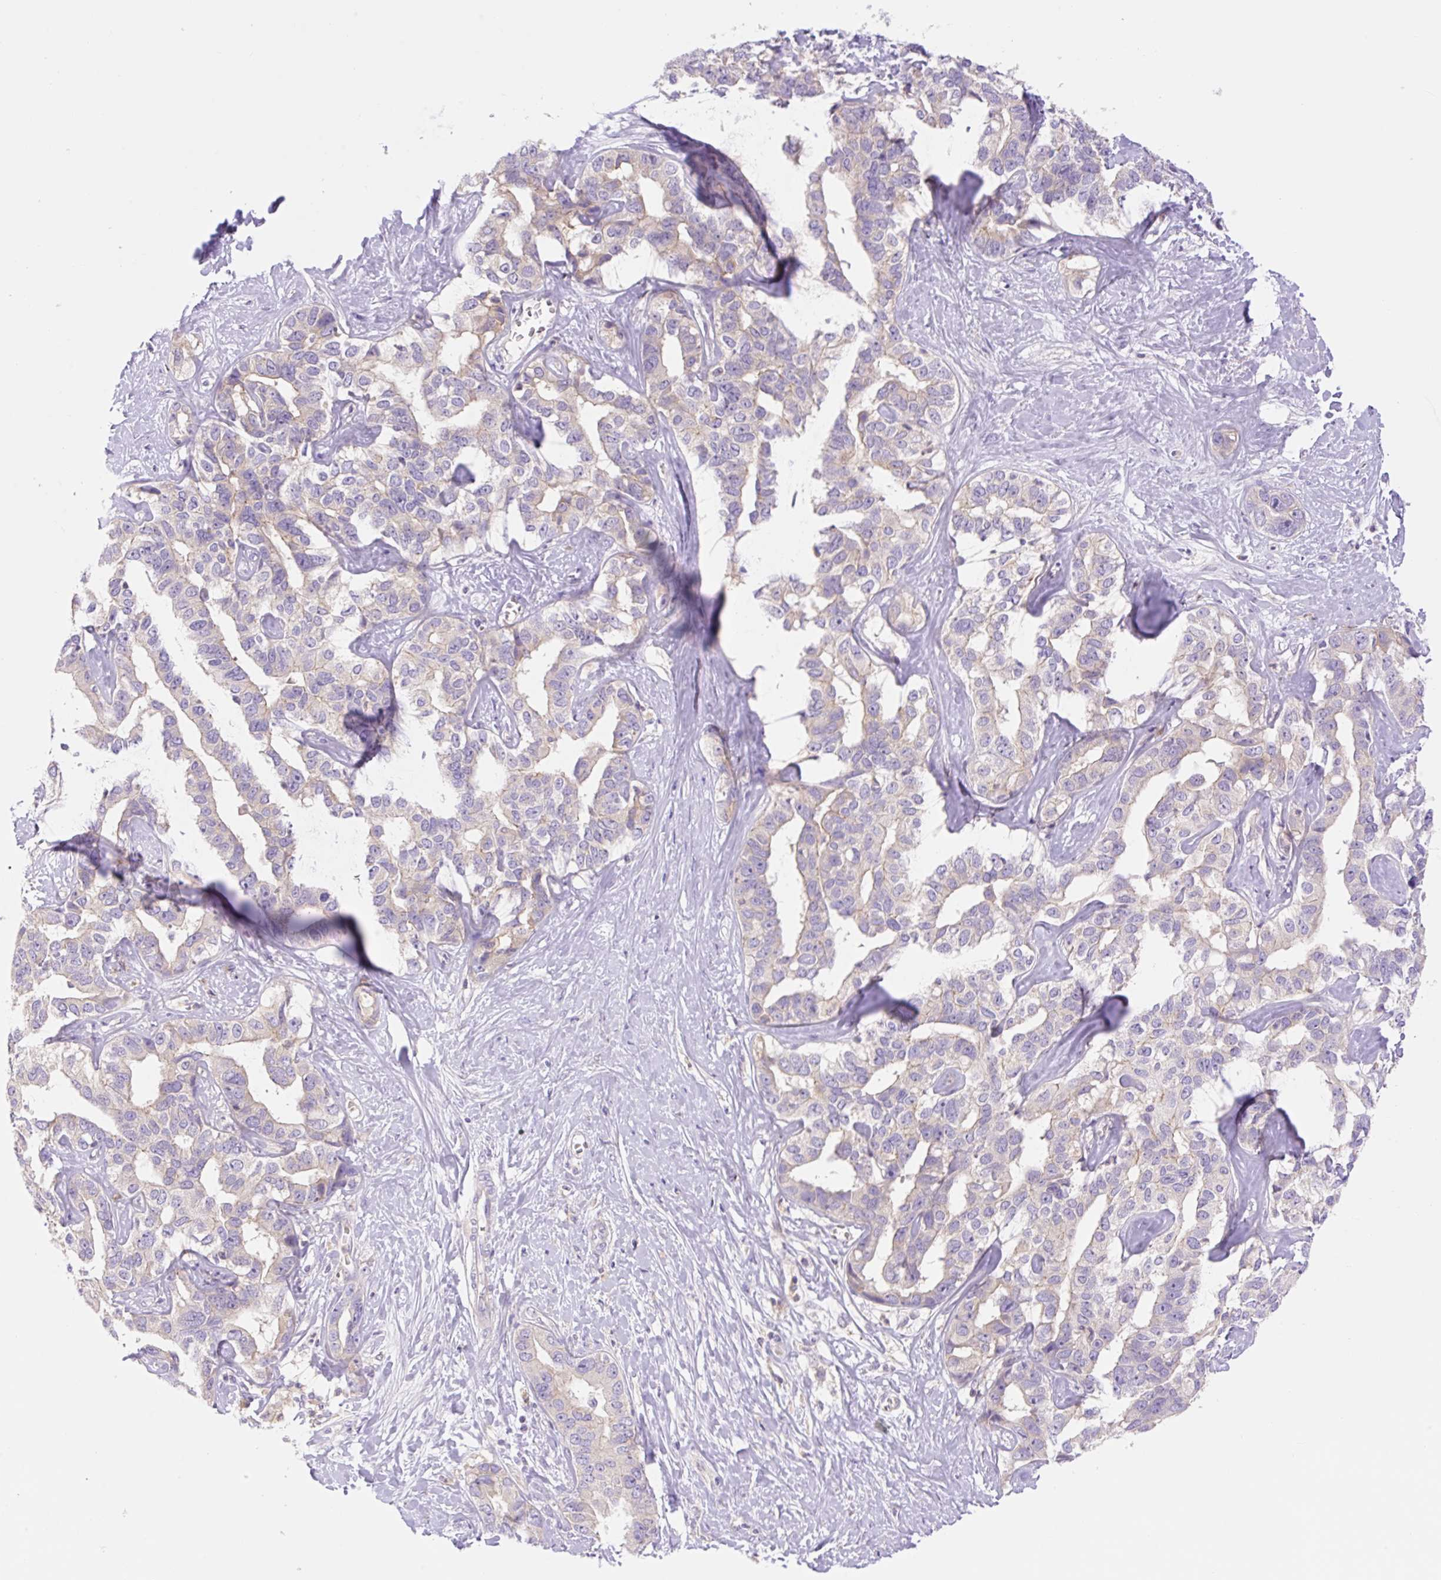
{"staining": {"intensity": "negative", "quantity": "none", "location": "none"}, "tissue": "liver cancer", "cell_type": "Tumor cells", "image_type": "cancer", "snomed": [{"axis": "morphology", "description": "Cholangiocarcinoma"}, {"axis": "topography", "description": "Liver"}], "caption": "Immunohistochemistry (IHC) image of liver cholangiocarcinoma stained for a protein (brown), which reveals no expression in tumor cells. The staining is performed using DAB (3,3'-diaminobenzidine) brown chromogen with nuclei counter-stained in using hematoxylin.", "gene": "DENND5A", "patient": {"sex": "male", "age": 59}}